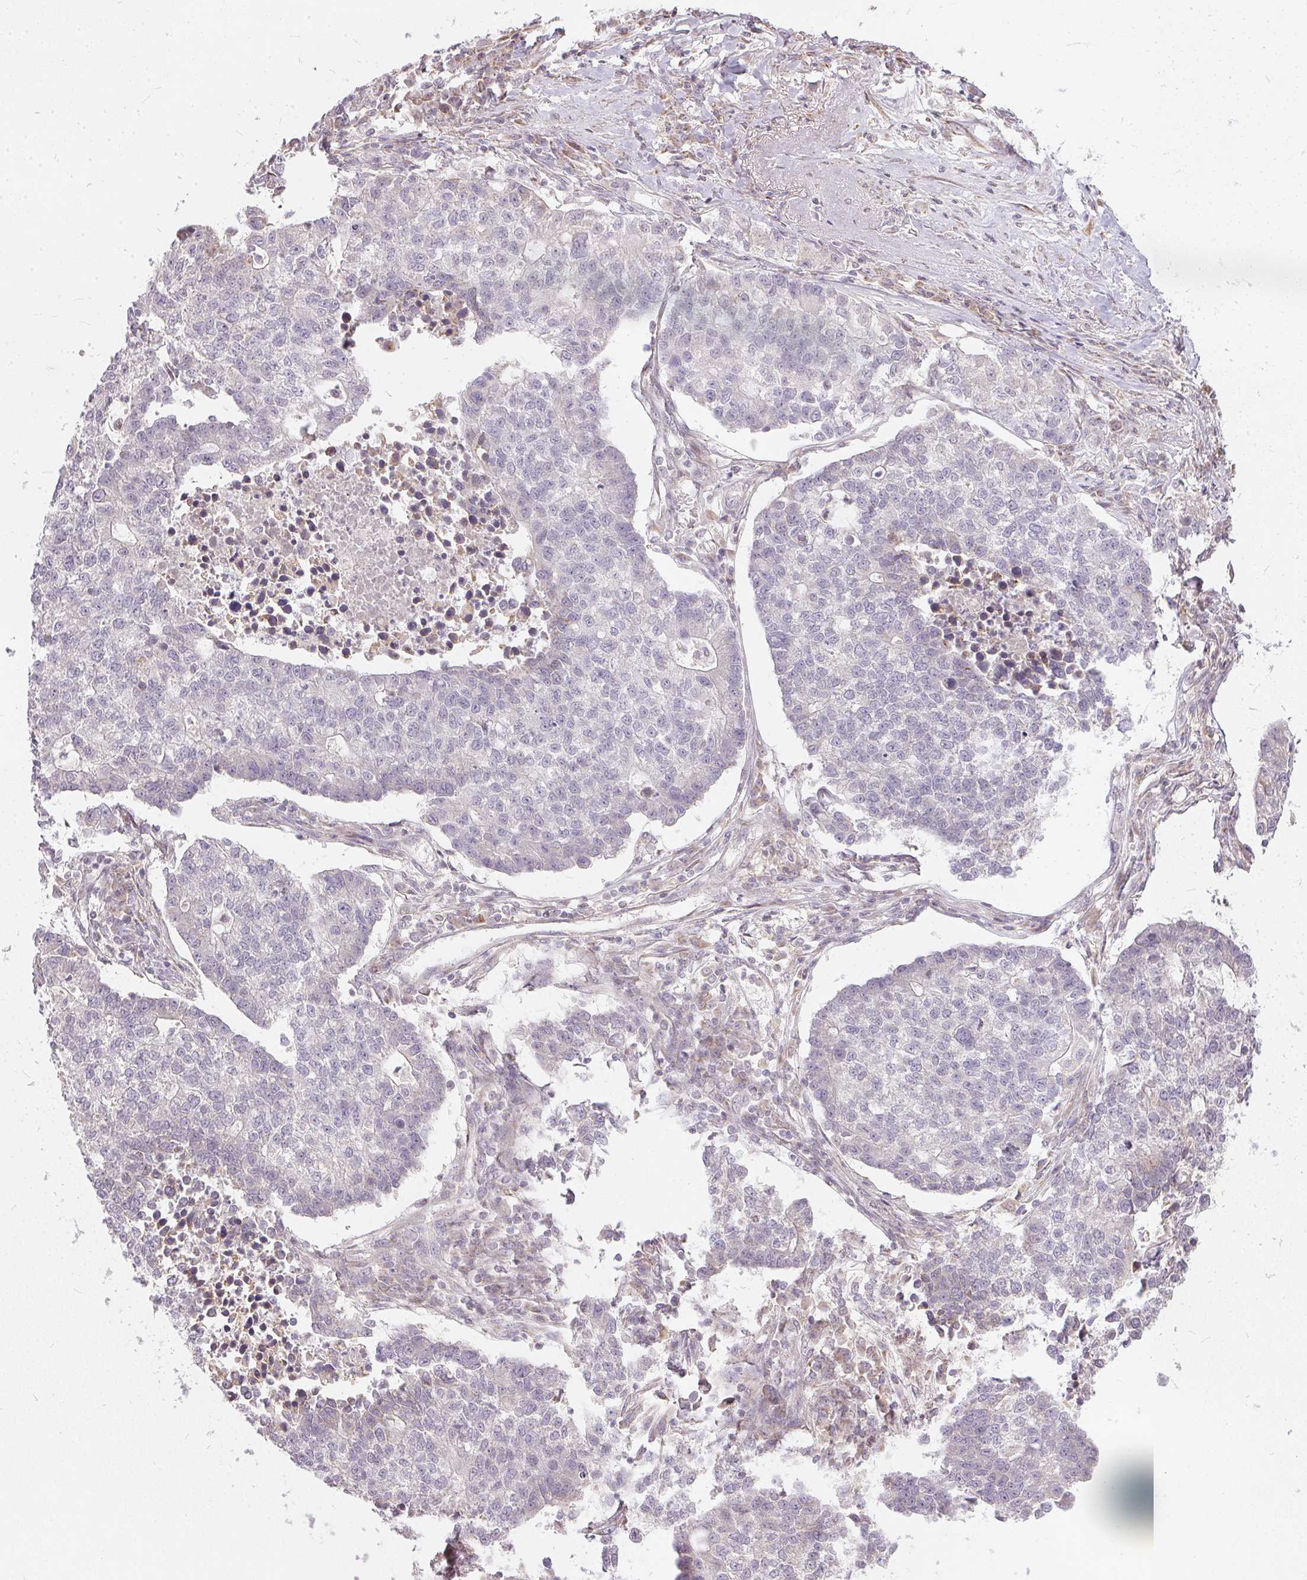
{"staining": {"intensity": "negative", "quantity": "none", "location": "none"}, "tissue": "lung cancer", "cell_type": "Tumor cells", "image_type": "cancer", "snomed": [{"axis": "morphology", "description": "Adenocarcinoma, NOS"}, {"axis": "topography", "description": "Lung"}], "caption": "DAB (3,3'-diaminobenzidine) immunohistochemical staining of human lung cancer (adenocarcinoma) displays no significant expression in tumor cells.", "gene": "VWA5B2", "patient": {"sex": "male", "age": 57}}